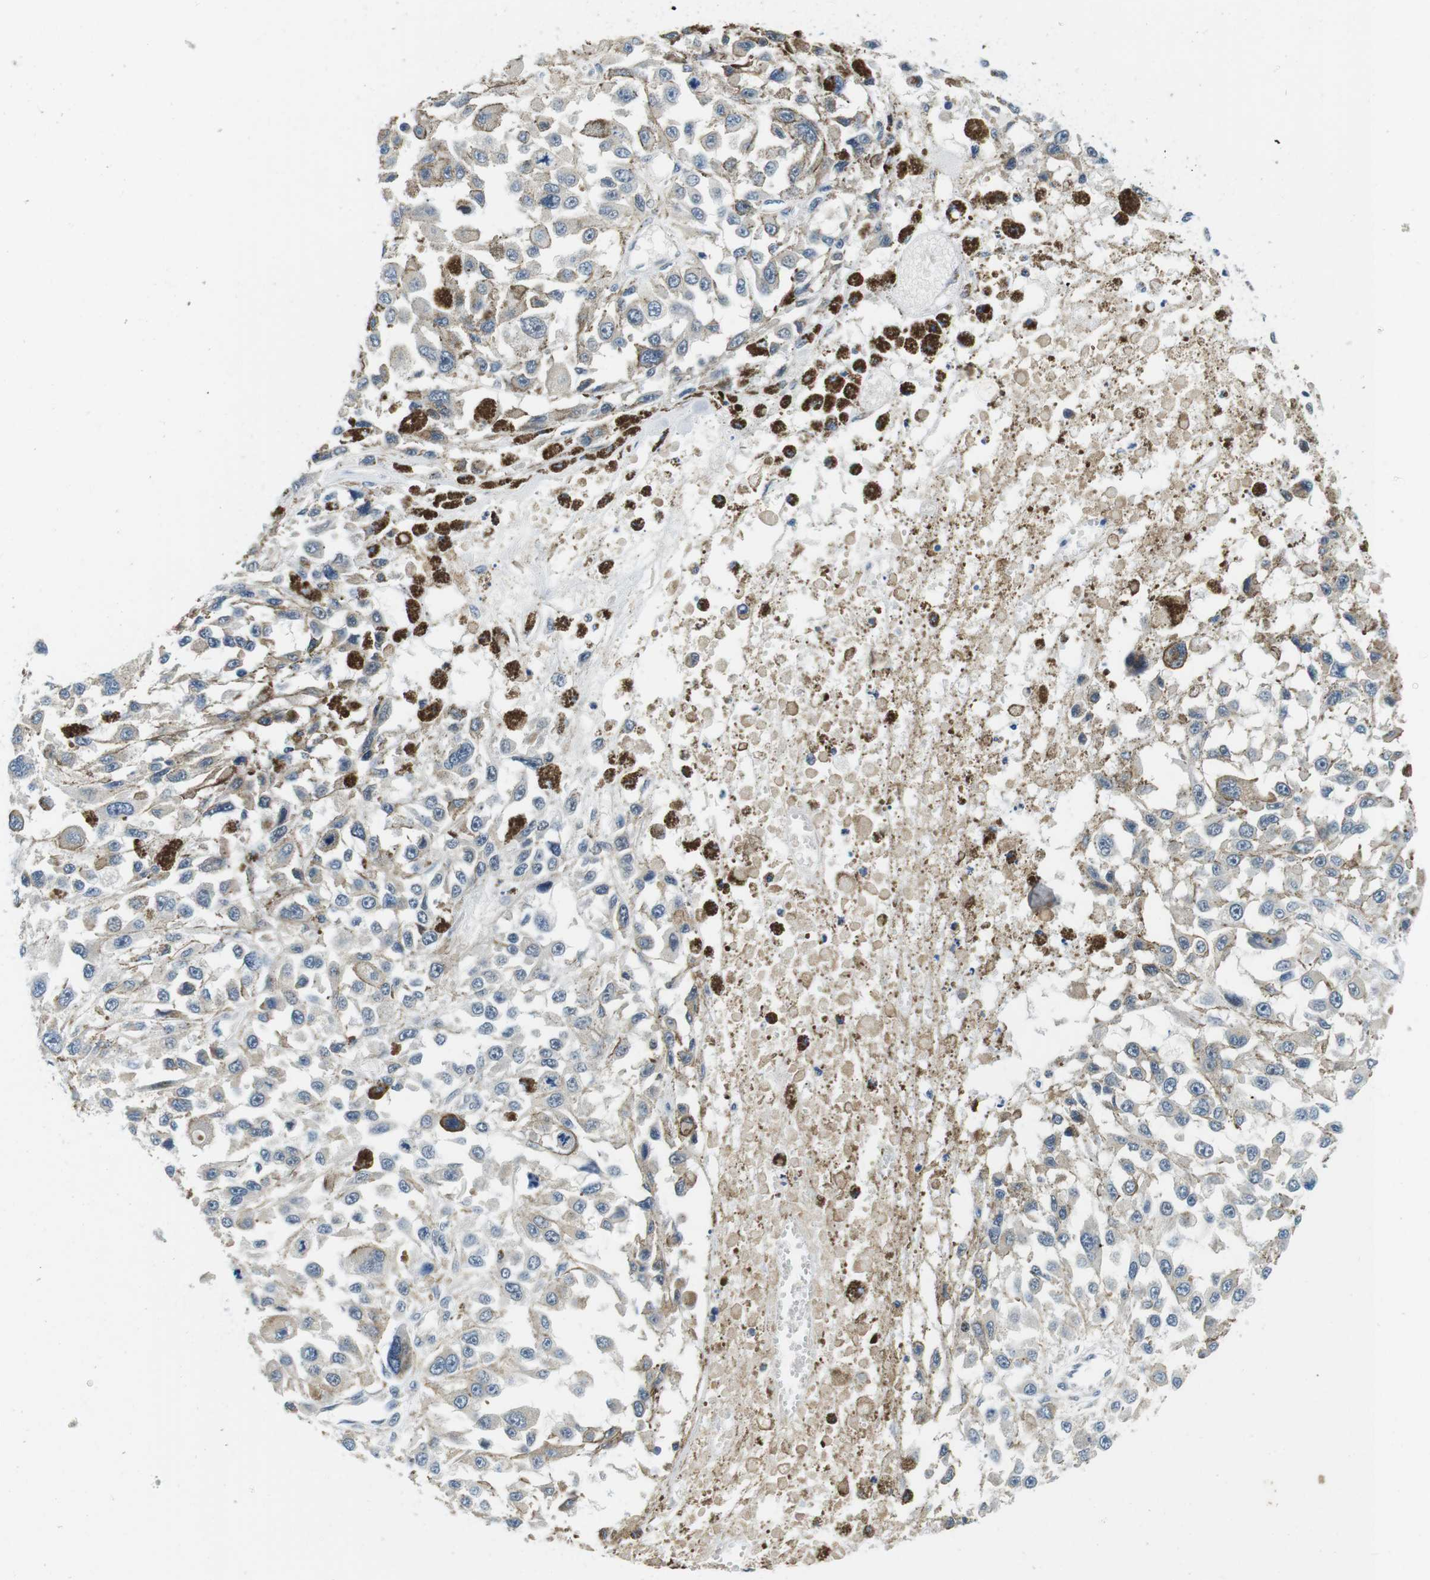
{"staining": {"intensity": "negative", "quantity": "none", "location": "none"}, "tissue": "melanoma", "cell_type": "Tumor cells", "image_type": "cancer", "snomed": [{"axis": "morphology", "description": "Malignant melanoma, Metastatic site"}, {"axis": "topography", "description": "Lymph node"}], "caption": "Image shows no significant protein expression in tumor cells of melanoma.", "gene": "DTNA", "patient": {"sex": "male", "age": 59}}